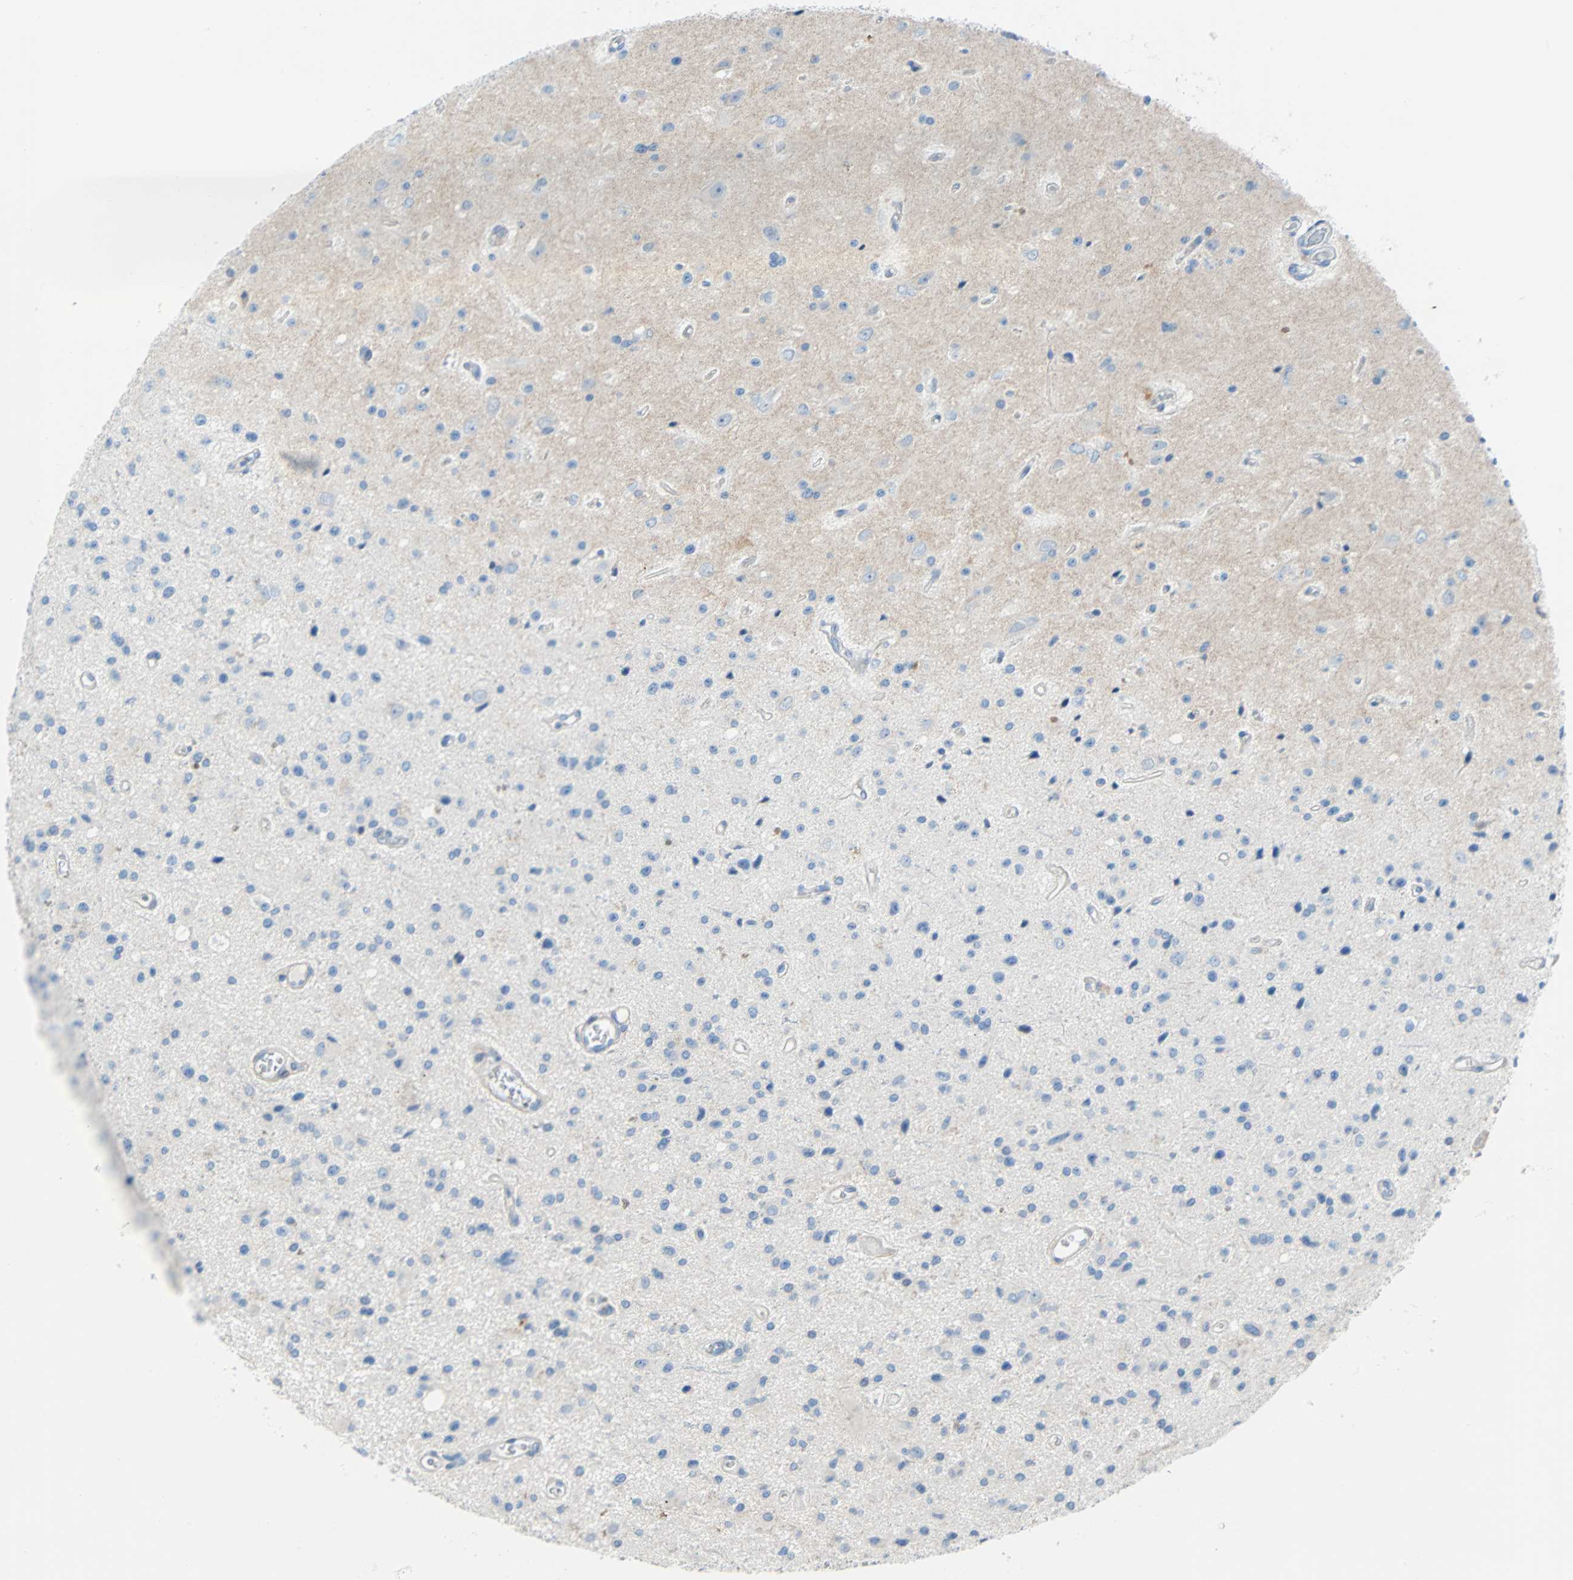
{"staining": {"intensity": "negative", "quantity": "none", "location": "none"}, "tissue": "glioma", "cell_type": "Tumor cells", "image_type": "cancer", "snomed": [{"axis": "morphology", "description": "Glioma, malignant, Low grade"}, {"axis": "topography", "description": "Brain"}], "caption": "Tumor cells show no significant expression in glioma. (Brightfield microscopy of DAB (3,3'-diaminobenzidine) immunohistochemistry (IHC) at high magnification).", "gene": "PDPN", "patient": {"sex": "male", "age": 58}}